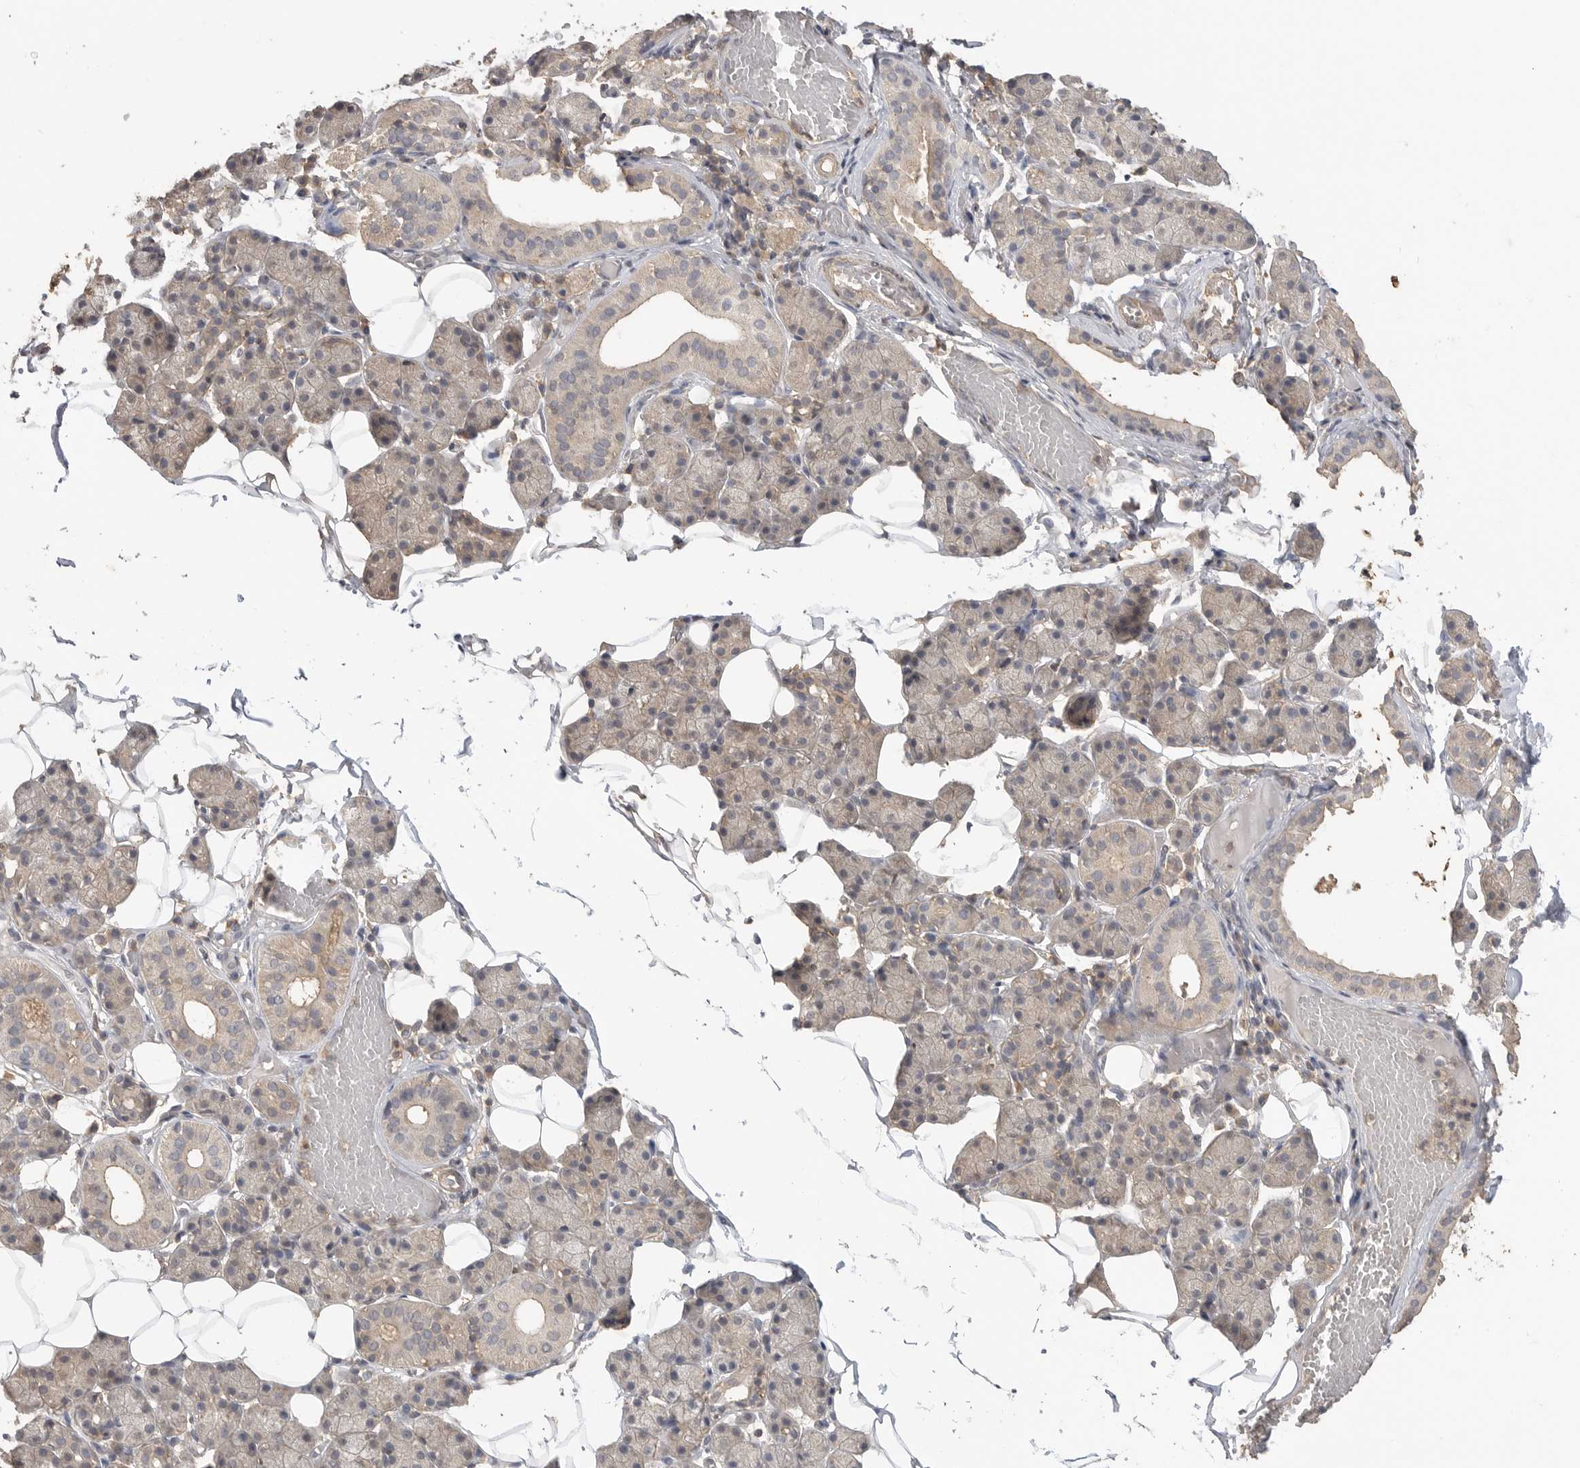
{"staining": {"intensity": "weak", "quantity": "<25%", "location": "cytoplasmic/membranous"}, "tissue": "salivary gland", "cell_type": "Glandular cells", "image_type": "normal", "snomed": [{"axis": "morphology", "description": "Normal tissue, NOS"}, {"axis": "topography", "description": "Salivary gland"}], "caption": "DAB immunohistochemical staining of unremarkable human salivary gland demonstrates no significant expression in glandular cells.", "gene": "MAP2K1", "patient": {"sex": "female", "age": 33}}